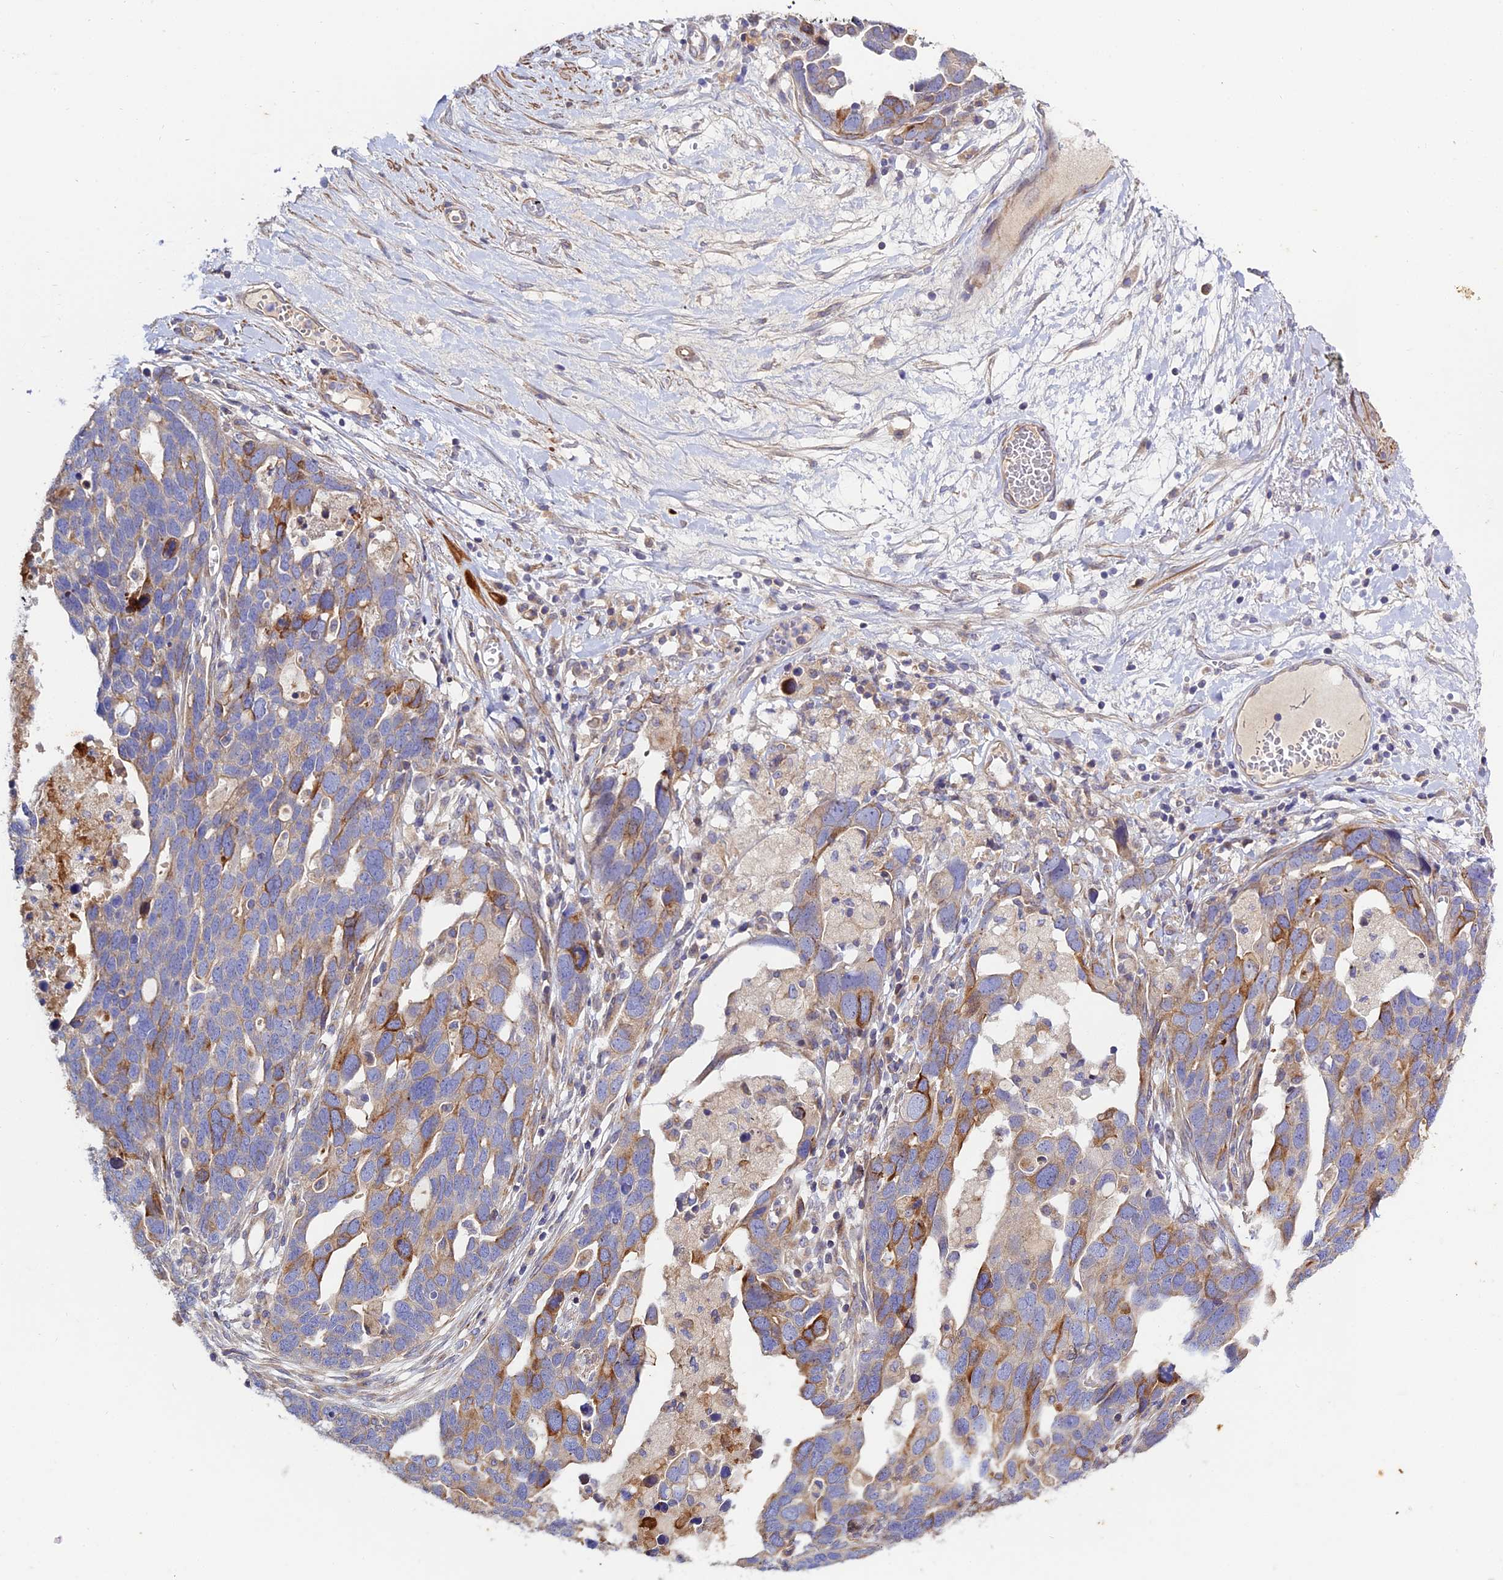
{"staining": {"intensity": "strong", "quantity": "<25%", "location": "cytoplasmic/membranous"}, "tissue": "ovarian cancer", "cell_type": "Tumor cells", "image_type": "cancer", "snomed": [{"axis": "morphology", "description": "Cystadenocarcinoma, serous, NOS"}, {"axis": "topography", "description": "Ovary"}], "caption": "An IHC histopathology image of tumor tissue is shown. Protein staining in brown shows strong cytoplasmic/membranous positivity in ovarian cancer within tumor cells. (Brightfield microscopy of DAB IHC at high magnification).", "gene": "ARL6IP1", "patient": {"sex": "female", "age": 54}}